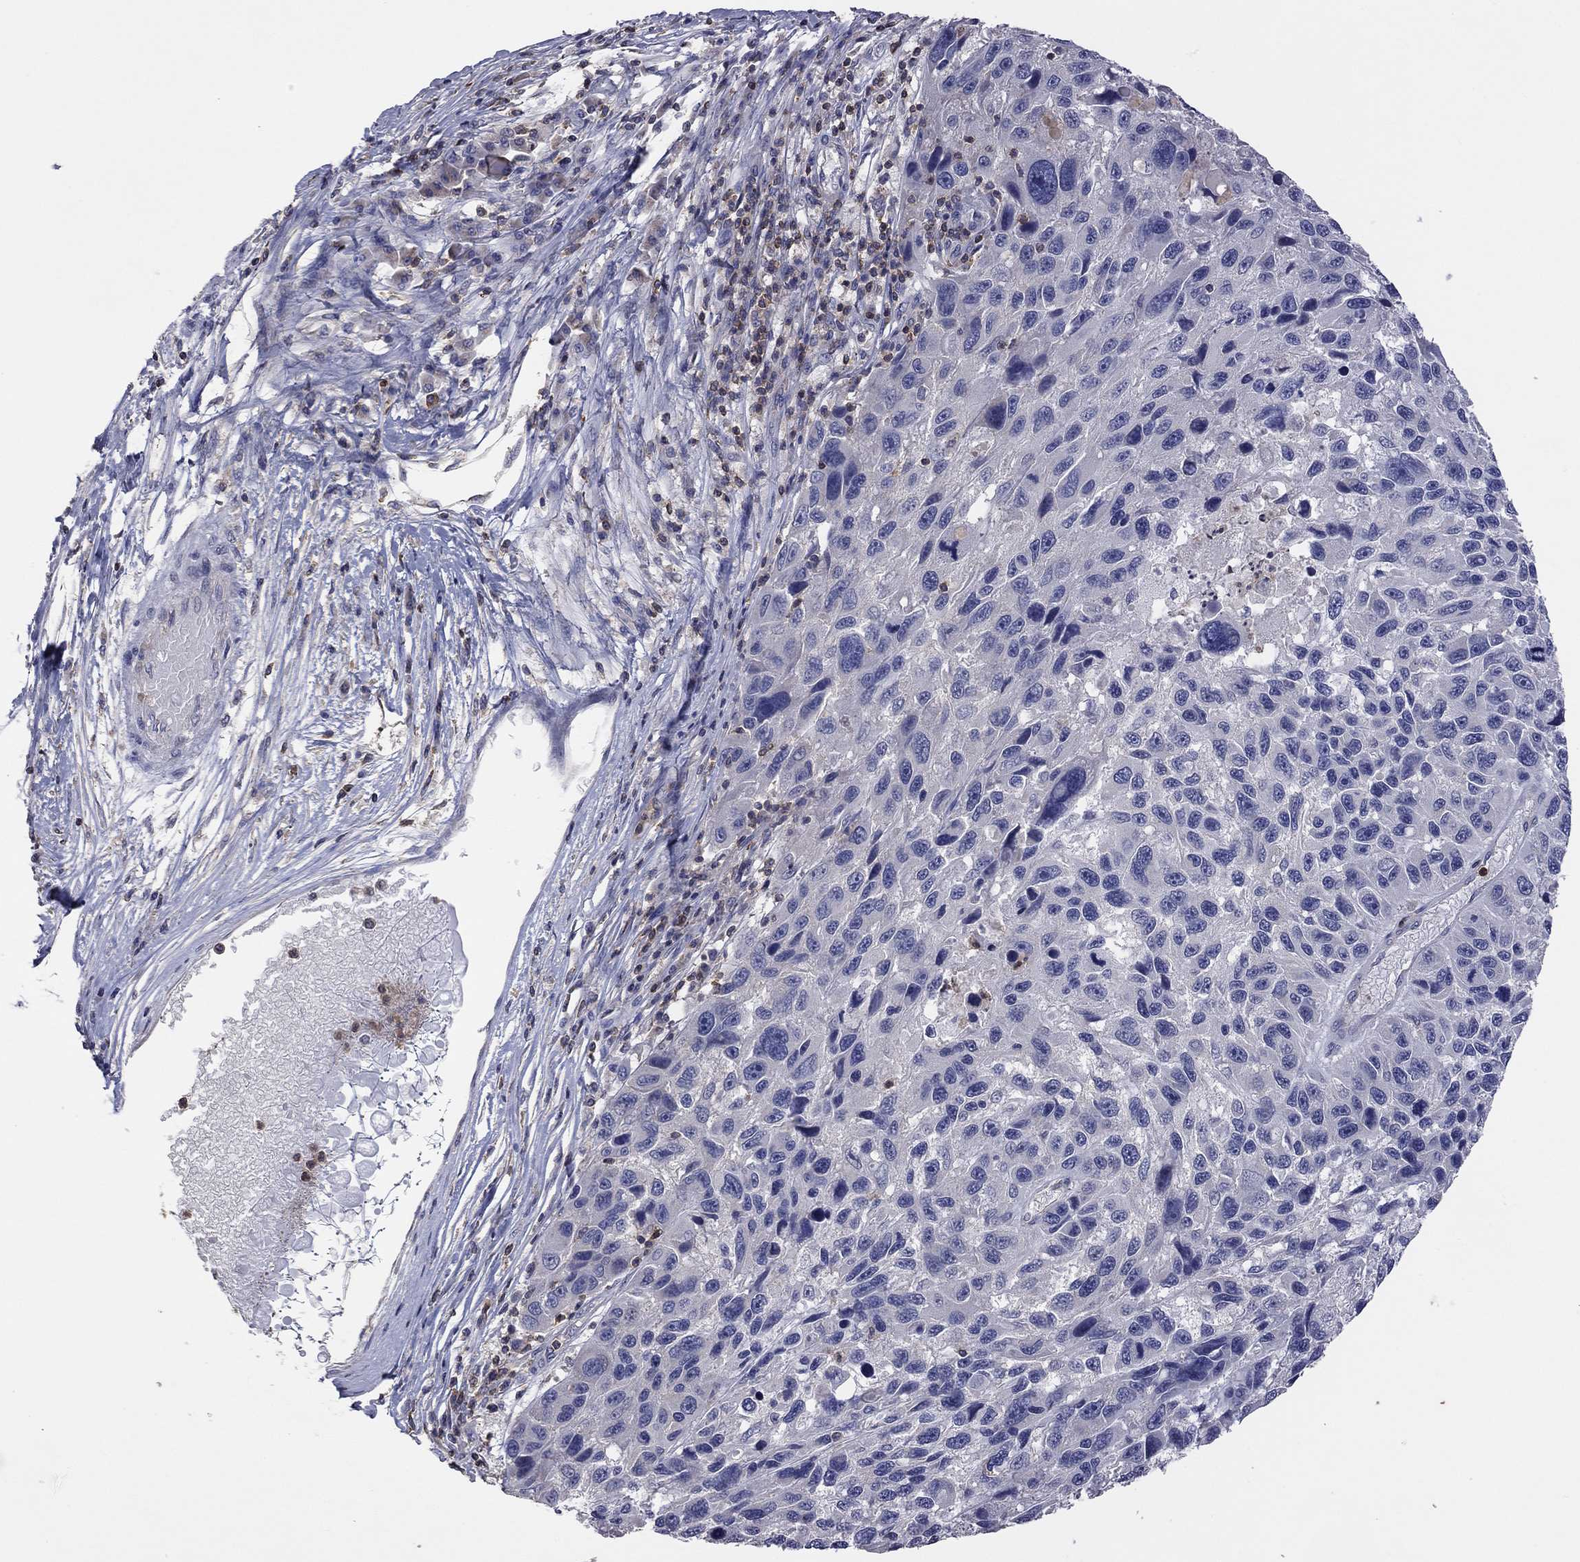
{"staining": {"intensity": "negative", "quantity": "none", "location": "none"}, "tissue": "melanoma", "cell_type": "Tumor cells", "image_type": "cancer", "snomed": [{"axis": "morphology", "description": "Malignant melanoma, NOS"}, {"axis": "topography", "description": "Skin"}], "caption": "This histopathology image is of melanoma stained with immunohistochemistry to label a protein in brown with the nuclei are counter-stained blue. There is no positivity in tumor cells.", "gene": "IPCEF1", "patient": {"sex": "male", "age": 53}}